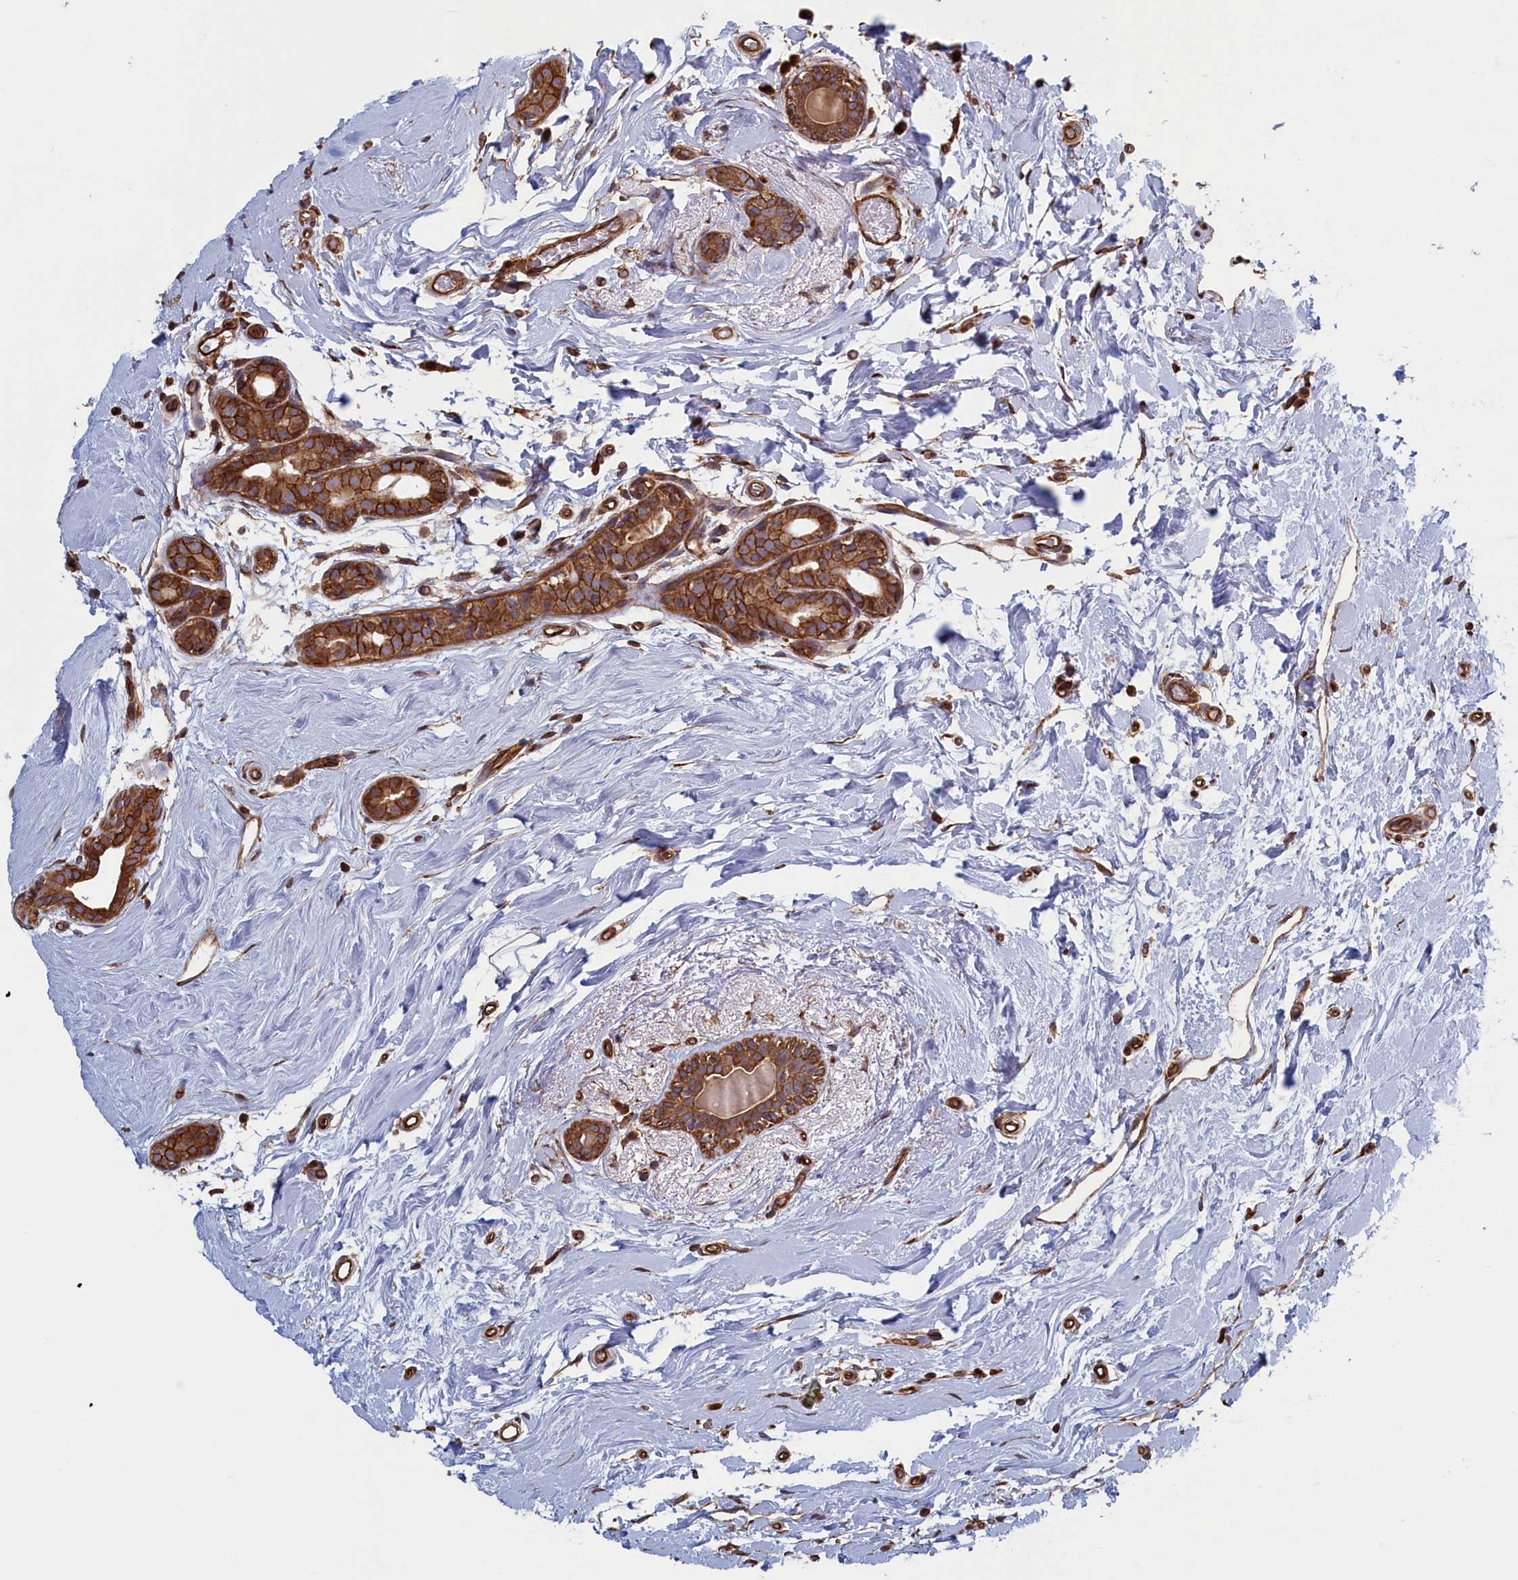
{"staining": {"intensity": "strong", "quantity": ">75%", "location": "cytoplasmic/membranous"}, "tissue": "breast cancer", "cell_type": "Tumor cells", "image_type": "cancer", "snomed": [{"axis": "morphology", "description": "Normal tissue, NOS"}, {"axis": "morphology", "description": "Duct carcinoma"}, {"axis": "topography", "description": "Breast"}], "caption": "Immunohistochemistry image of breast cancer (infiltrating ductal carcinoma) stained for a protein (brown), which reveals high levels of strong cytoplasmic/membranous expression in approximately >75% of tumor cells.", "gene": "RILPL1", "patient": {"sex": "female", "age": 62}}